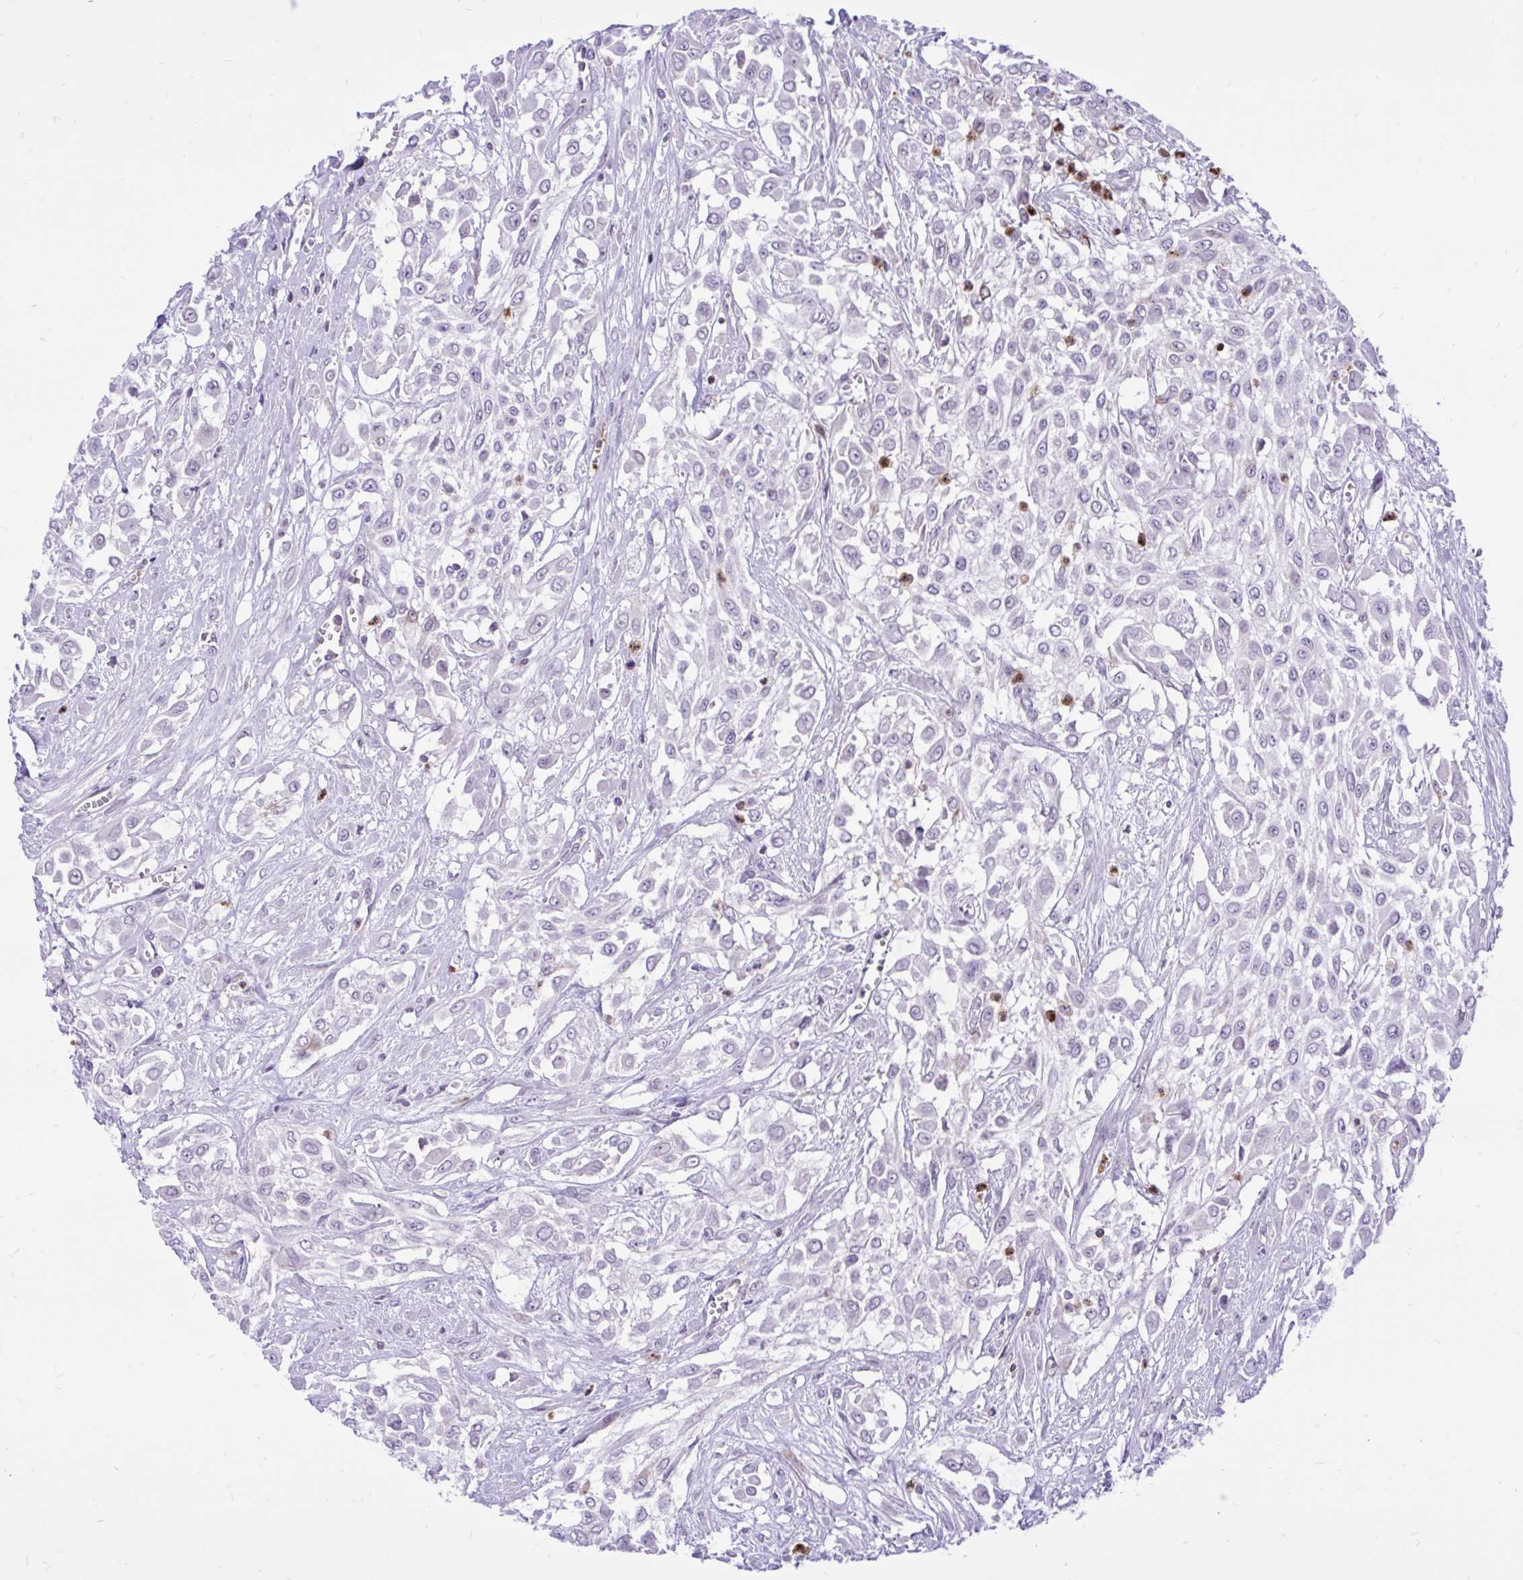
{"staining": {"intensity": "negative", "quantity": "none", "location": "none"}, "tissue": "urothelial cancer", "cell_type": "Tumor cells", "image_type": "cancer", "snomed": [{"axis": "morphology", "description": "Urothelial carcinoma, High grade"}, {"axis": "topography", "description": "Urinary bladder"}], "caption": "The photomicrograph exhibits no staining of tumor cells in urothelial carcinoma (high-grade).", "gene": "CXCL8", "patient": {"sex": "male", "age": 57}}